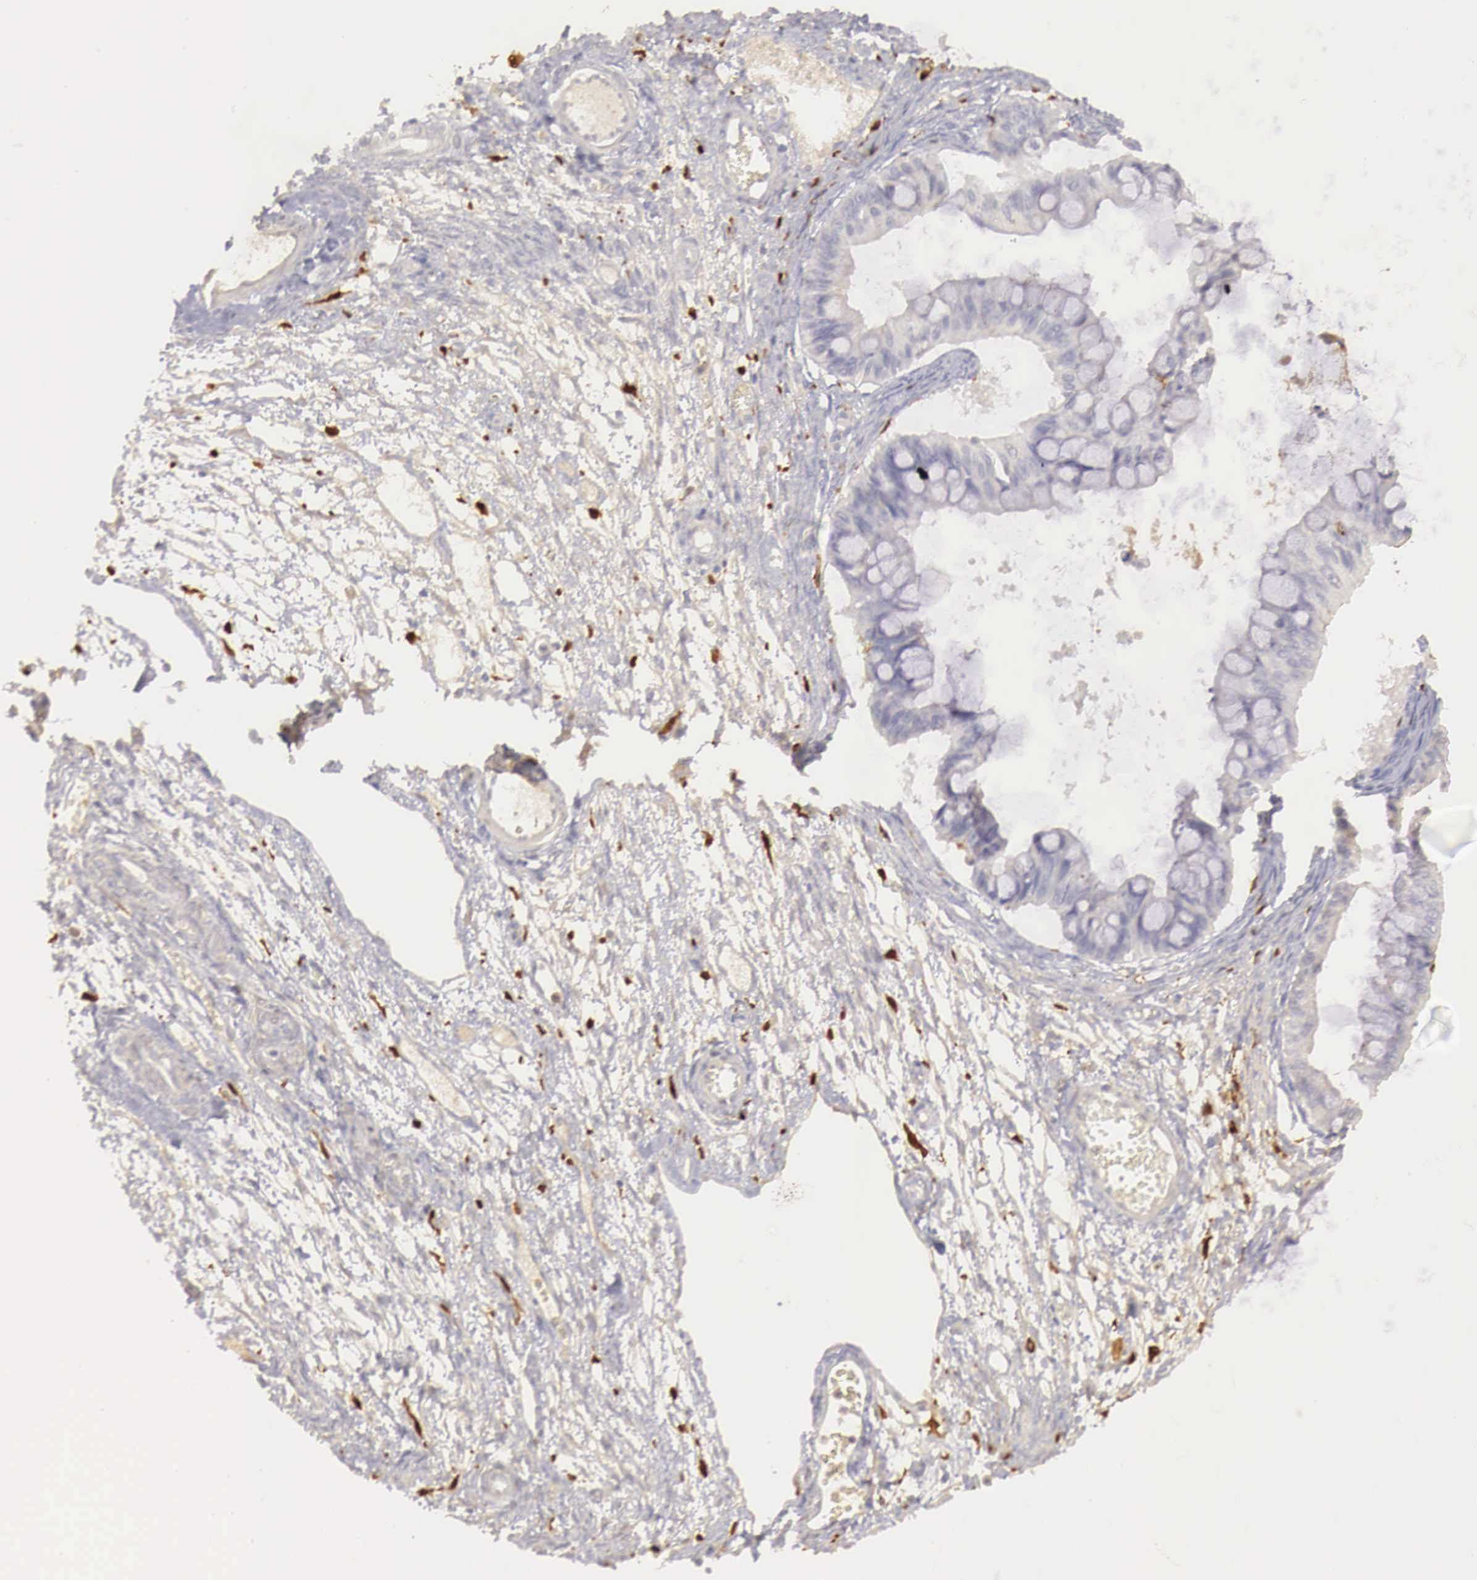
{"staining": {"intensity": "negative", "quantity": "none", "location": "none"}, "tissue": "ovarian cancer", "cell_type": "Tumor cells", "image_type": "cancer", "snomed": [{"axis": "morphology", "description": "Cystadenocarcinoma, mucinous, NOS"}, {"axis": "topography", "description": "Ovary"}], "caption": "Immunohistochemistry (IHC) photomicrograph of neoplastic tissue: mucinous cystadenocarcinoma (ovarian) stained with DAB (3,3'-diaminobenzidine) demonstrates no significant protein expression in tumor cells. The staining was performed using DAB (3,3'-diaminobenzidine) to visualize the protein expression in brown, while the nuclei were stained in blue with hematoxylin (Magnification: 20x).", "gene": "RENBP", "patient": {"sex": "female", "age": 57}}